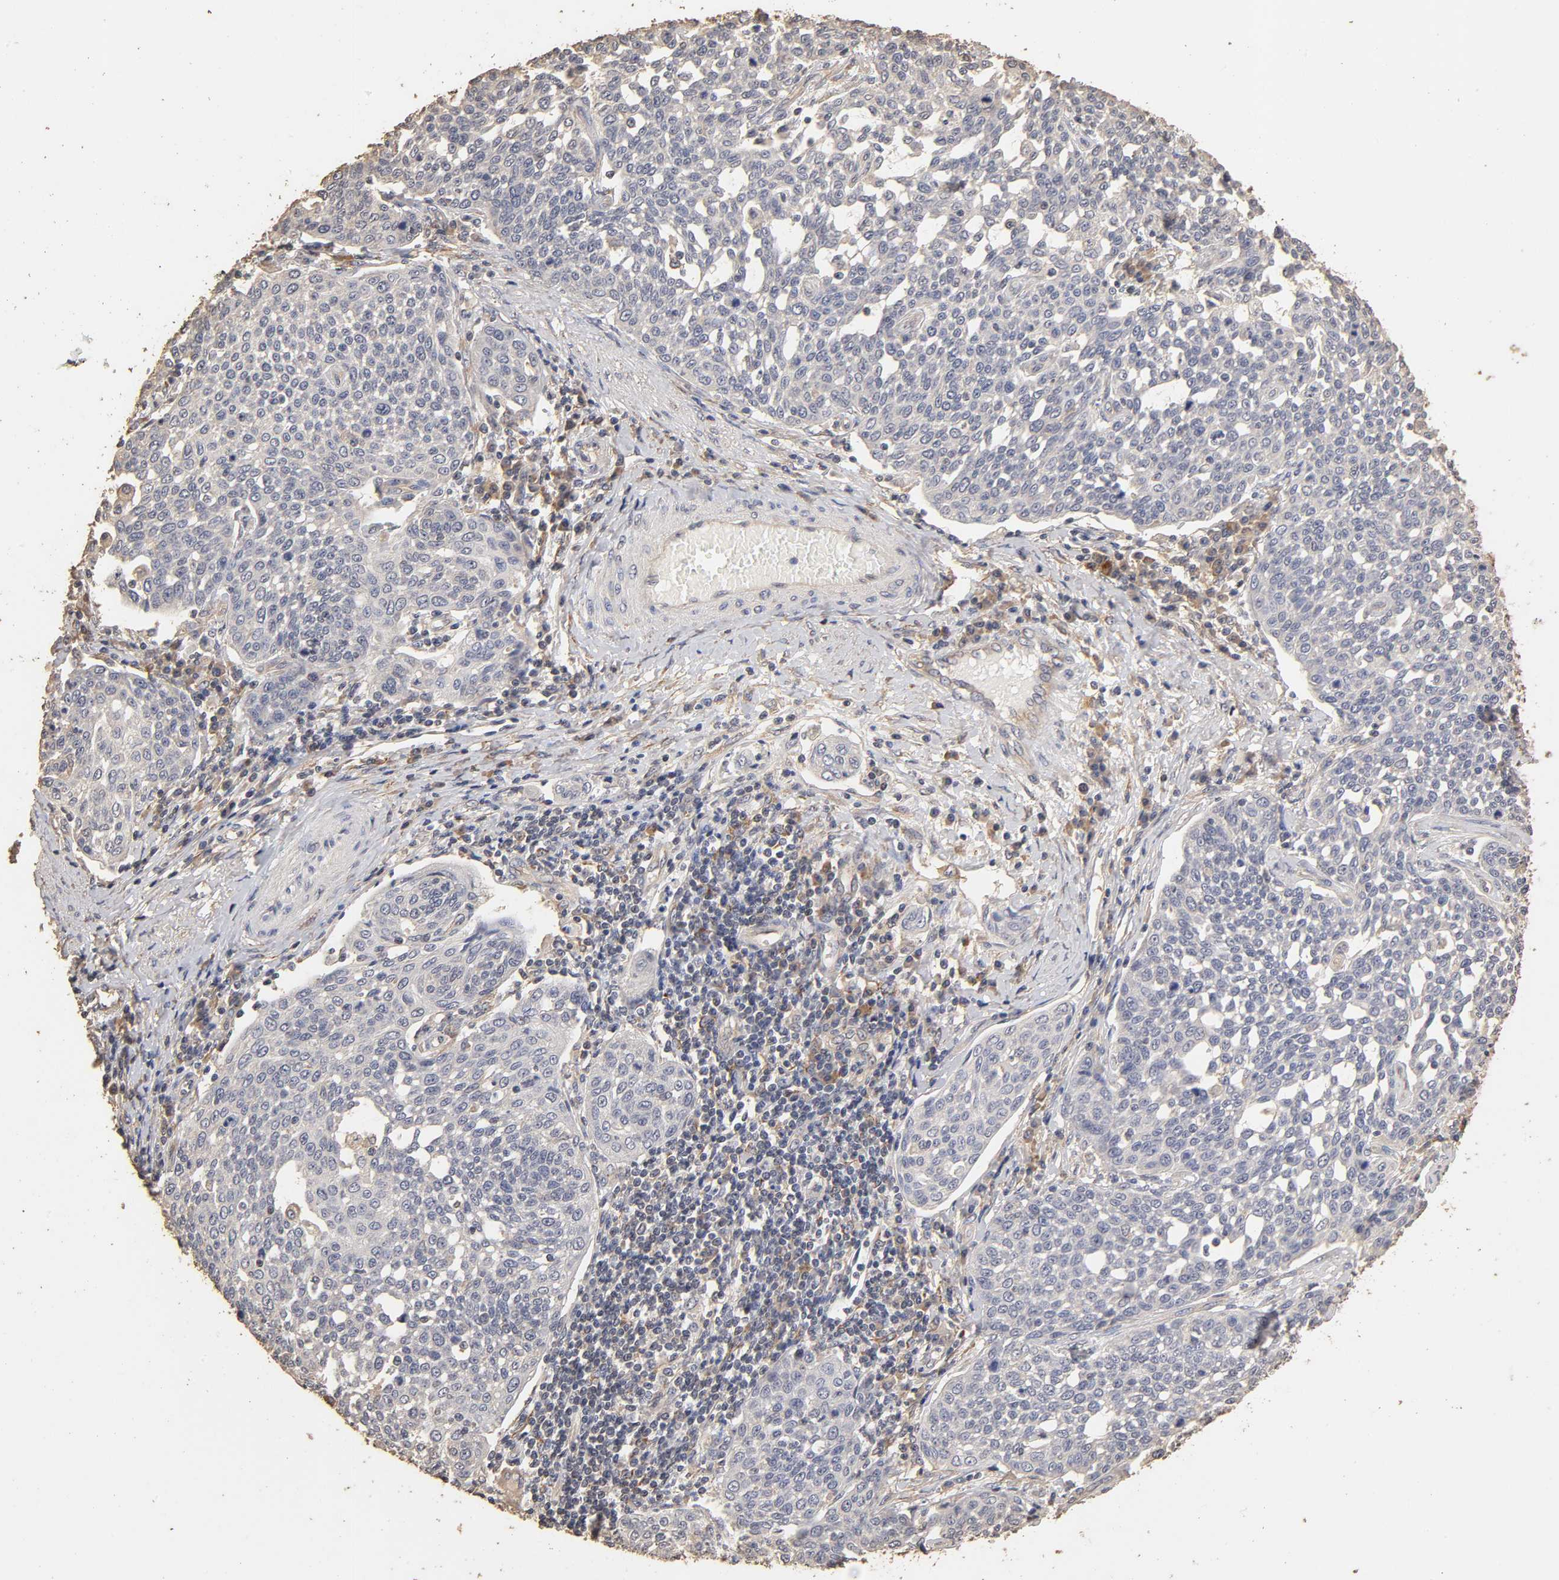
{"staining": {"intensity": "negative", "quantity": "none", "location": "none"}, "tissue": "cervical cancer", "cell_type": "Tumor cells", "image_type": "cancer", "snomed": [{"axis": "morphology", "description": "Squamous cell carcinoma, NOS"}, {"axis": "topography", "description": "Cervix"}], "caption": "This is an IHC image of human squamous cell carcinoma (cervical). There is no expression in tumor cells.", "gene": "VSIG4", "patient": {"sex": "female", "age": 34}}